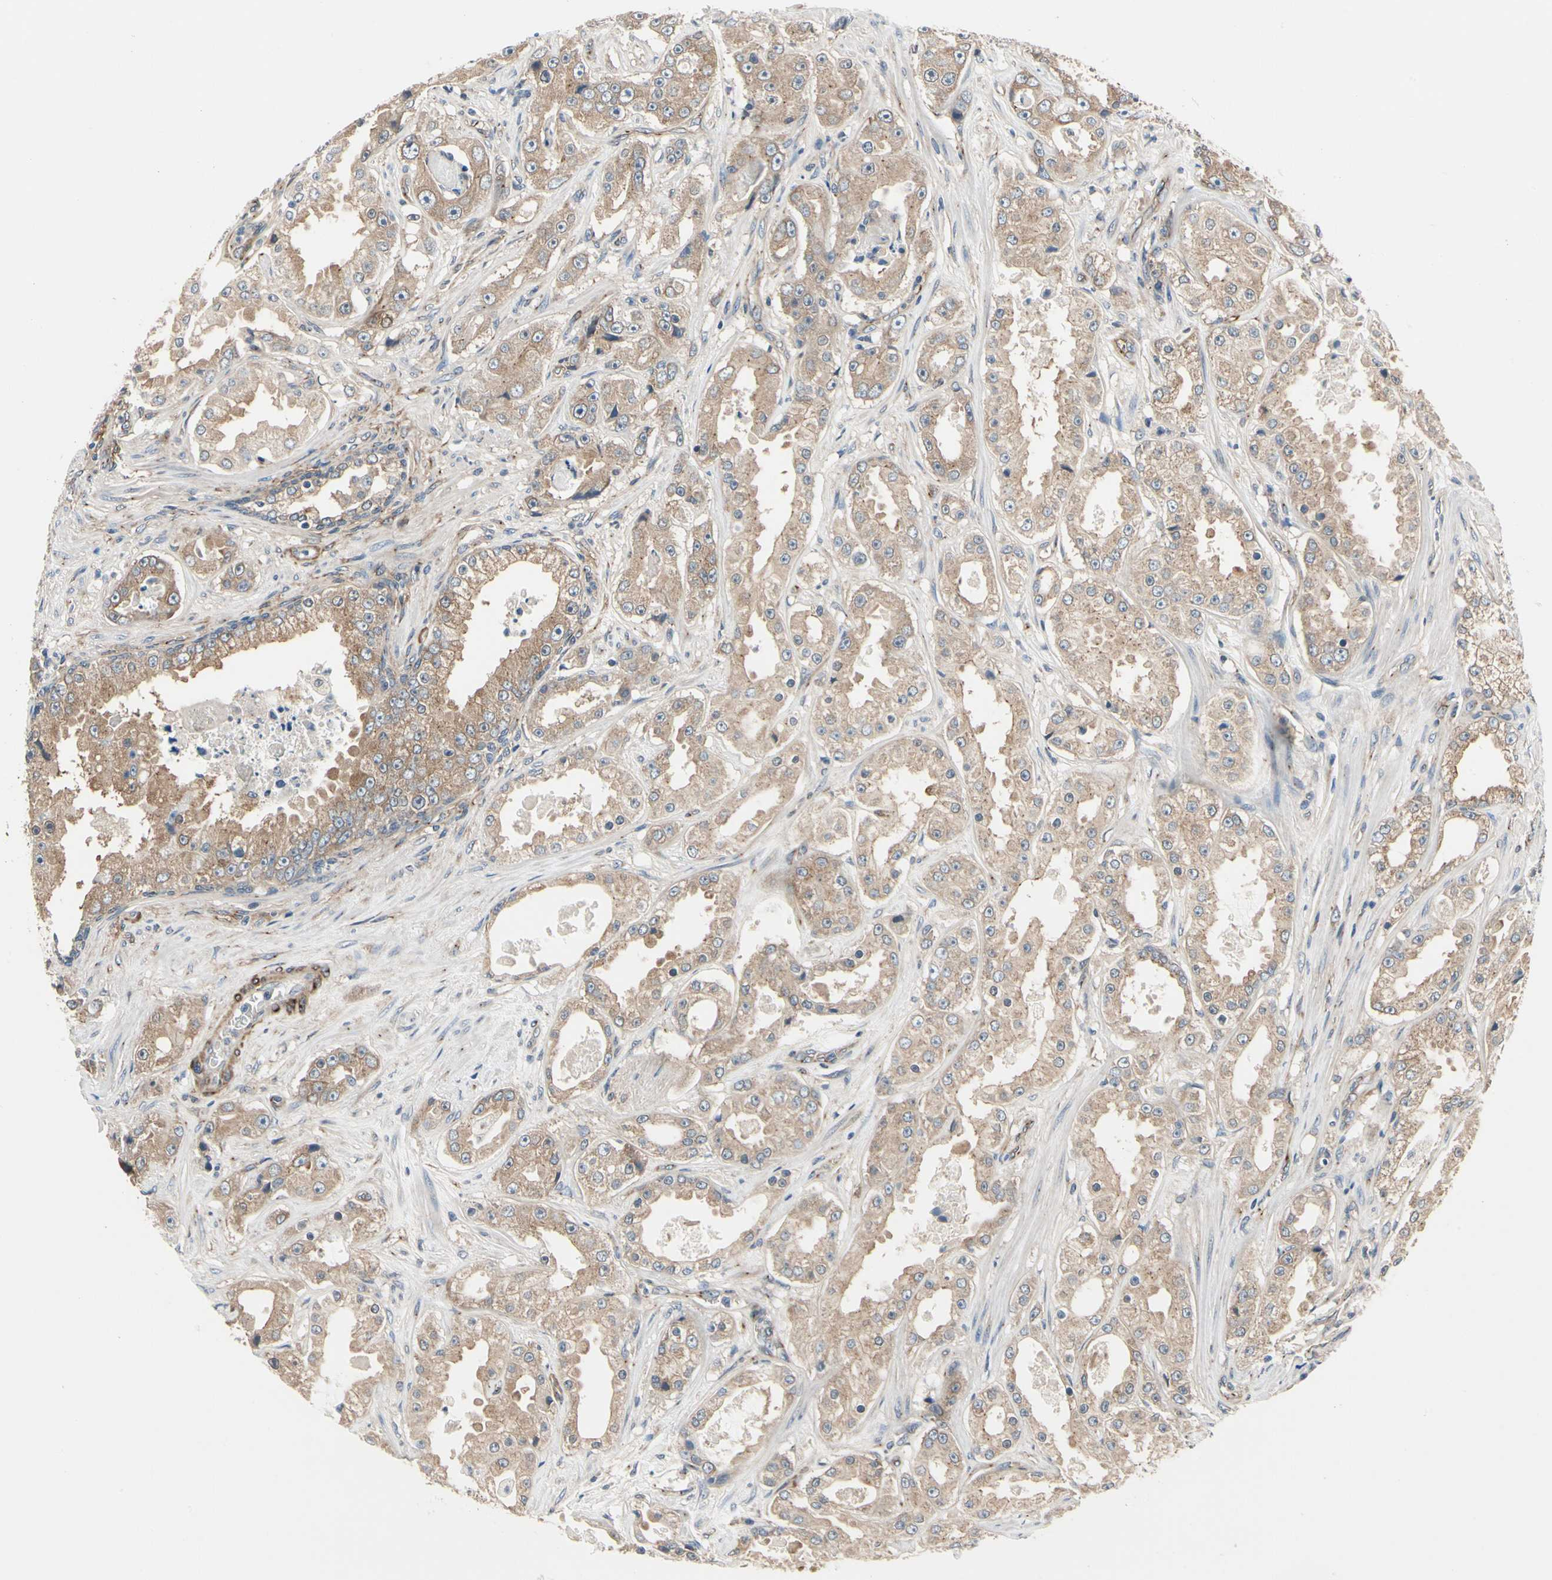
{"staining": {"intensity": "moderate", "quantity": ">75%", "location": "cytoplasmic/membranous"}, "tissue": "prostate cancer", "cell_type": "Tumor cells", "image_type": "cancer", "snomed": [{"axis": "morphology", "description": "Adenocarcinoma, High grade"}, {"axis": "topography", "description": "Prostate"}], "caption": "About >75% of tumor cells in human prostate cancer (high-grade adenocarcinoma) display moderate cytoplasmic/membranous protein positivity as visualized by brown immunohistochemical staining.", "gene": "PRKAR2B", "patient": {"sex": "male", "age": 73}}